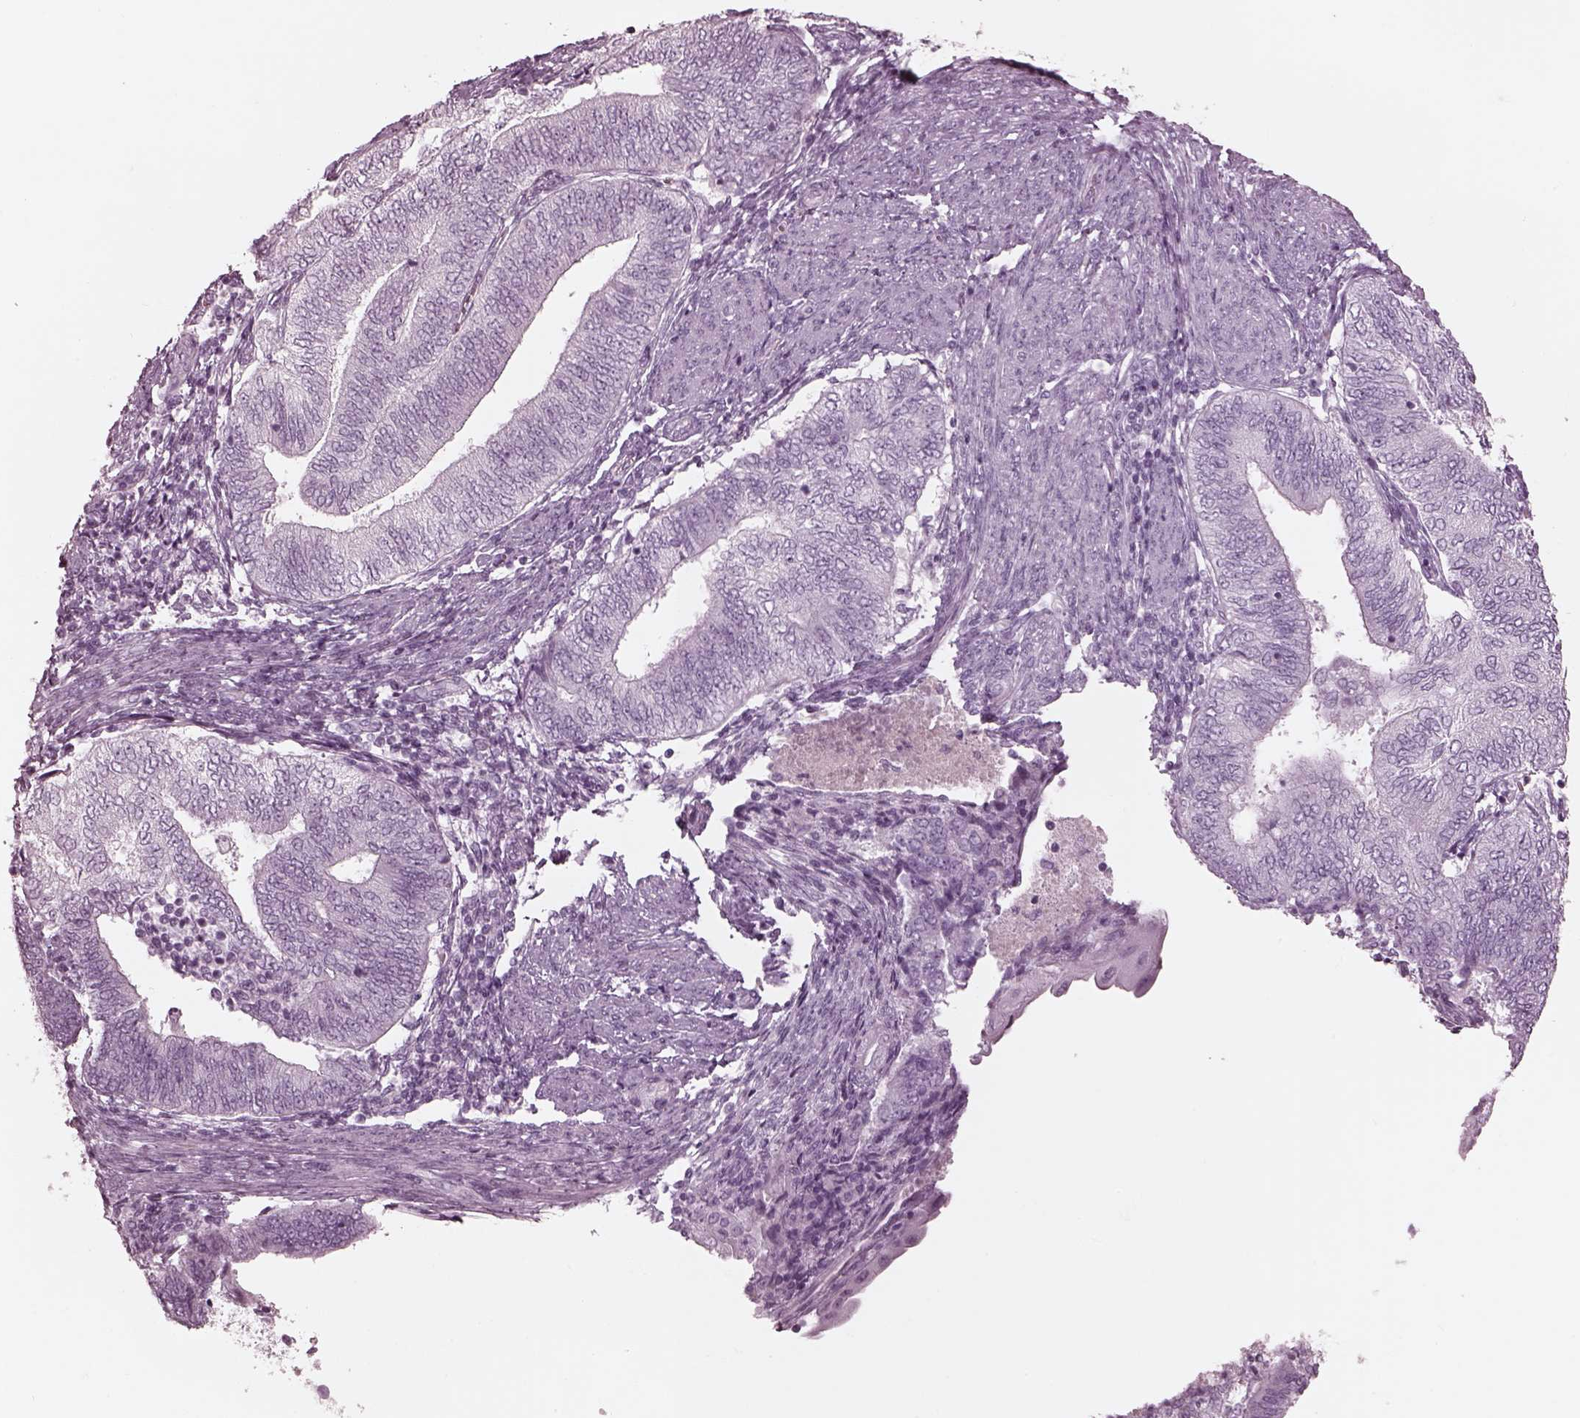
{"staining": {"intensity": "negative", "quantity": "none", "location": "none"}, "tissue": "endometrial cancer", "cell_type": "Tumor cells", "image_type": "cancer", "snomed": [{"axis": "morphology", "description": "Adenocarcinoma, NOS"}, {"axis": "topography", "description": "Endometrium"}], "caption": "Immunohistochemistry (IHC) of adenocarcinoma (endometrial) demonstrates no expression in tumor cells.", "gene": "OPN4", "patient": {"sex": "female", "age": 65}}